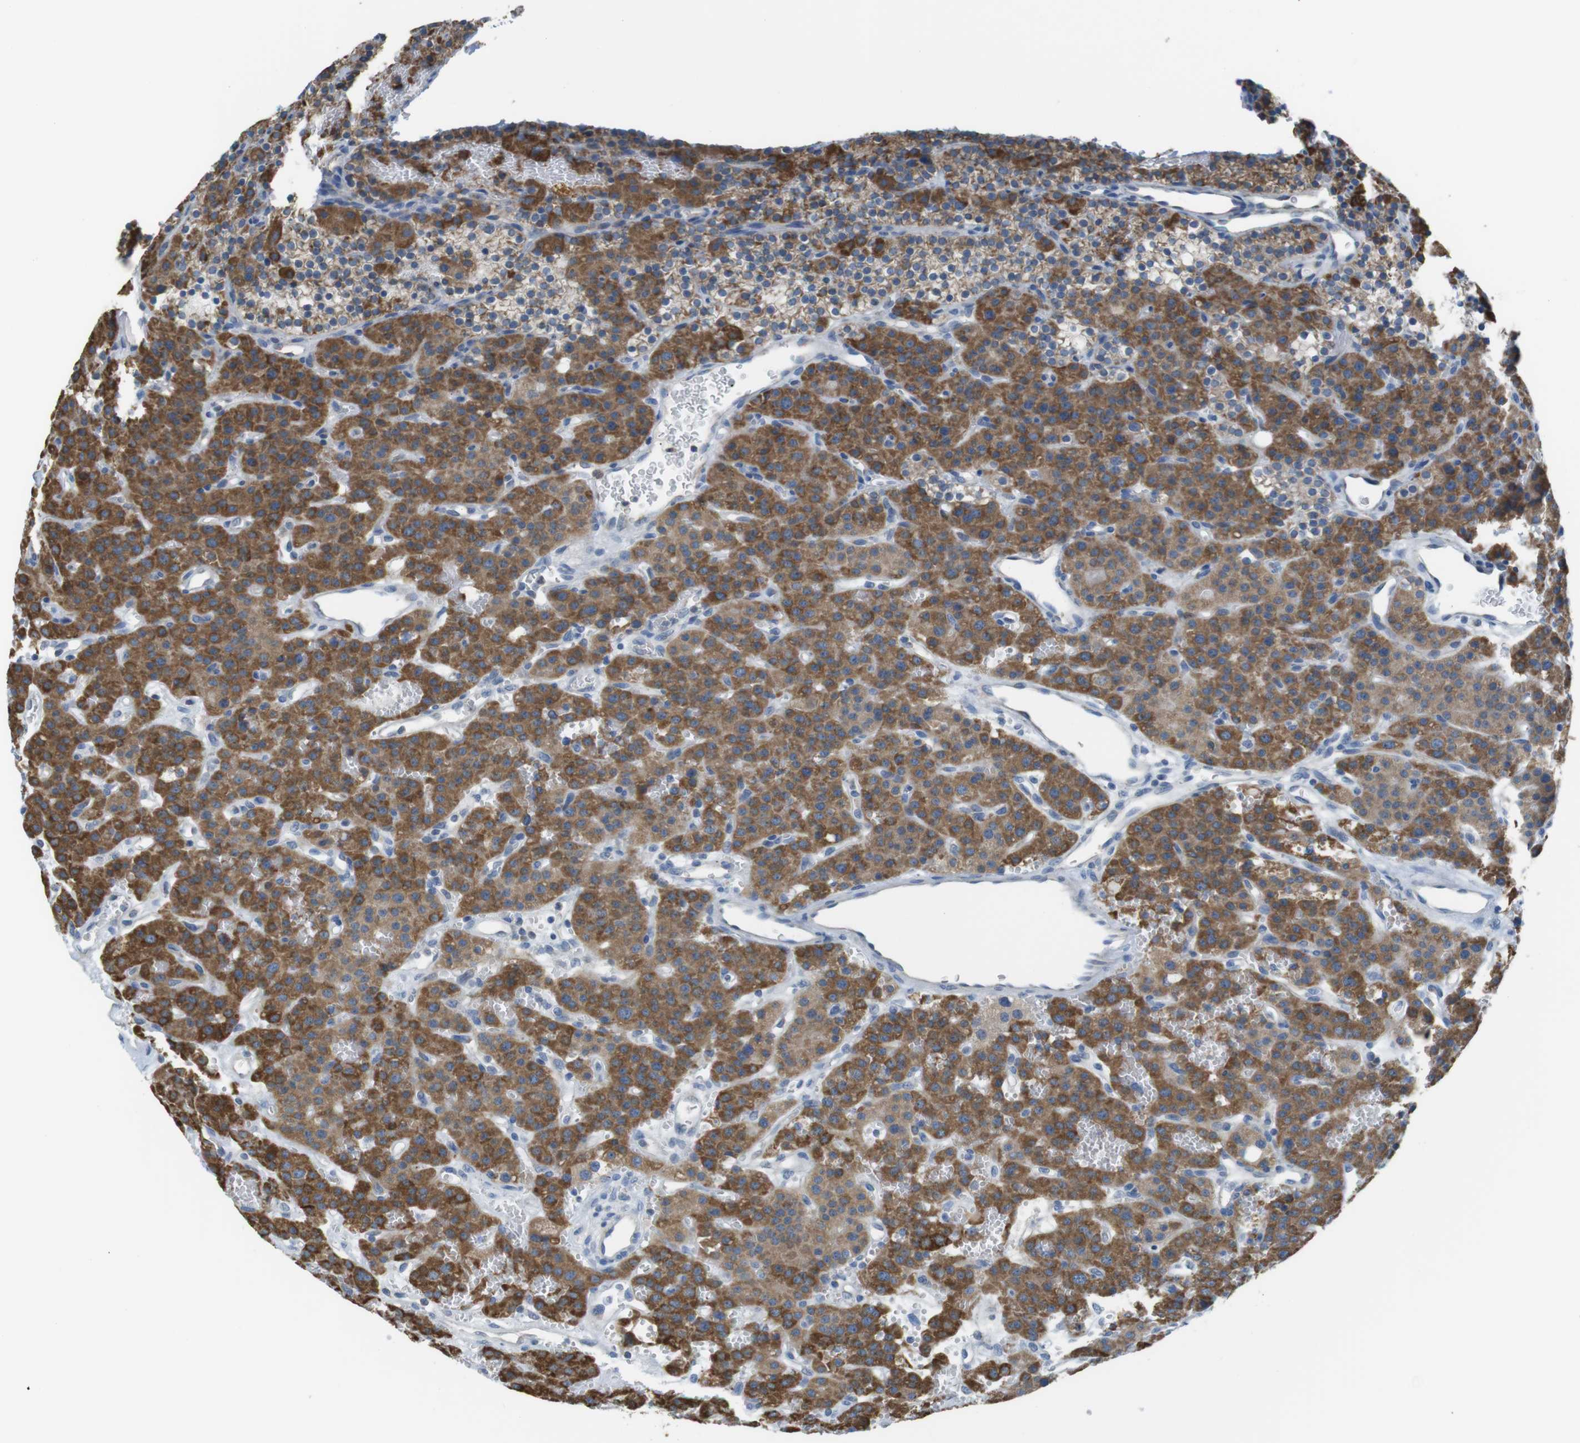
{"staining": {"intensity": "strong", "quantity": ">75%", "location": "cytoplasmic/membranous"}, "tissue": "parathyroid gland", "cell_type": "Glandular cells", "image_type": "normal", "snomed": [{"axis": "morphology", "description": "Normal tissue, NOS"}, {"axis": "morphology", "description": "Adenoma, NOS"}, {"axis": "topography", "description": "Parathyroid gland"}], "caption": "This photomicrograph shows unremarkable parathyroid gland stained with IHC to label a protein in brown. The cytoplasmic/membranous of glandular cells show strong positivity for the protein. Nuclei are counter-stained blue.", "gene": "GRIK1", "patient": {"sex": "female", "age": 81}}